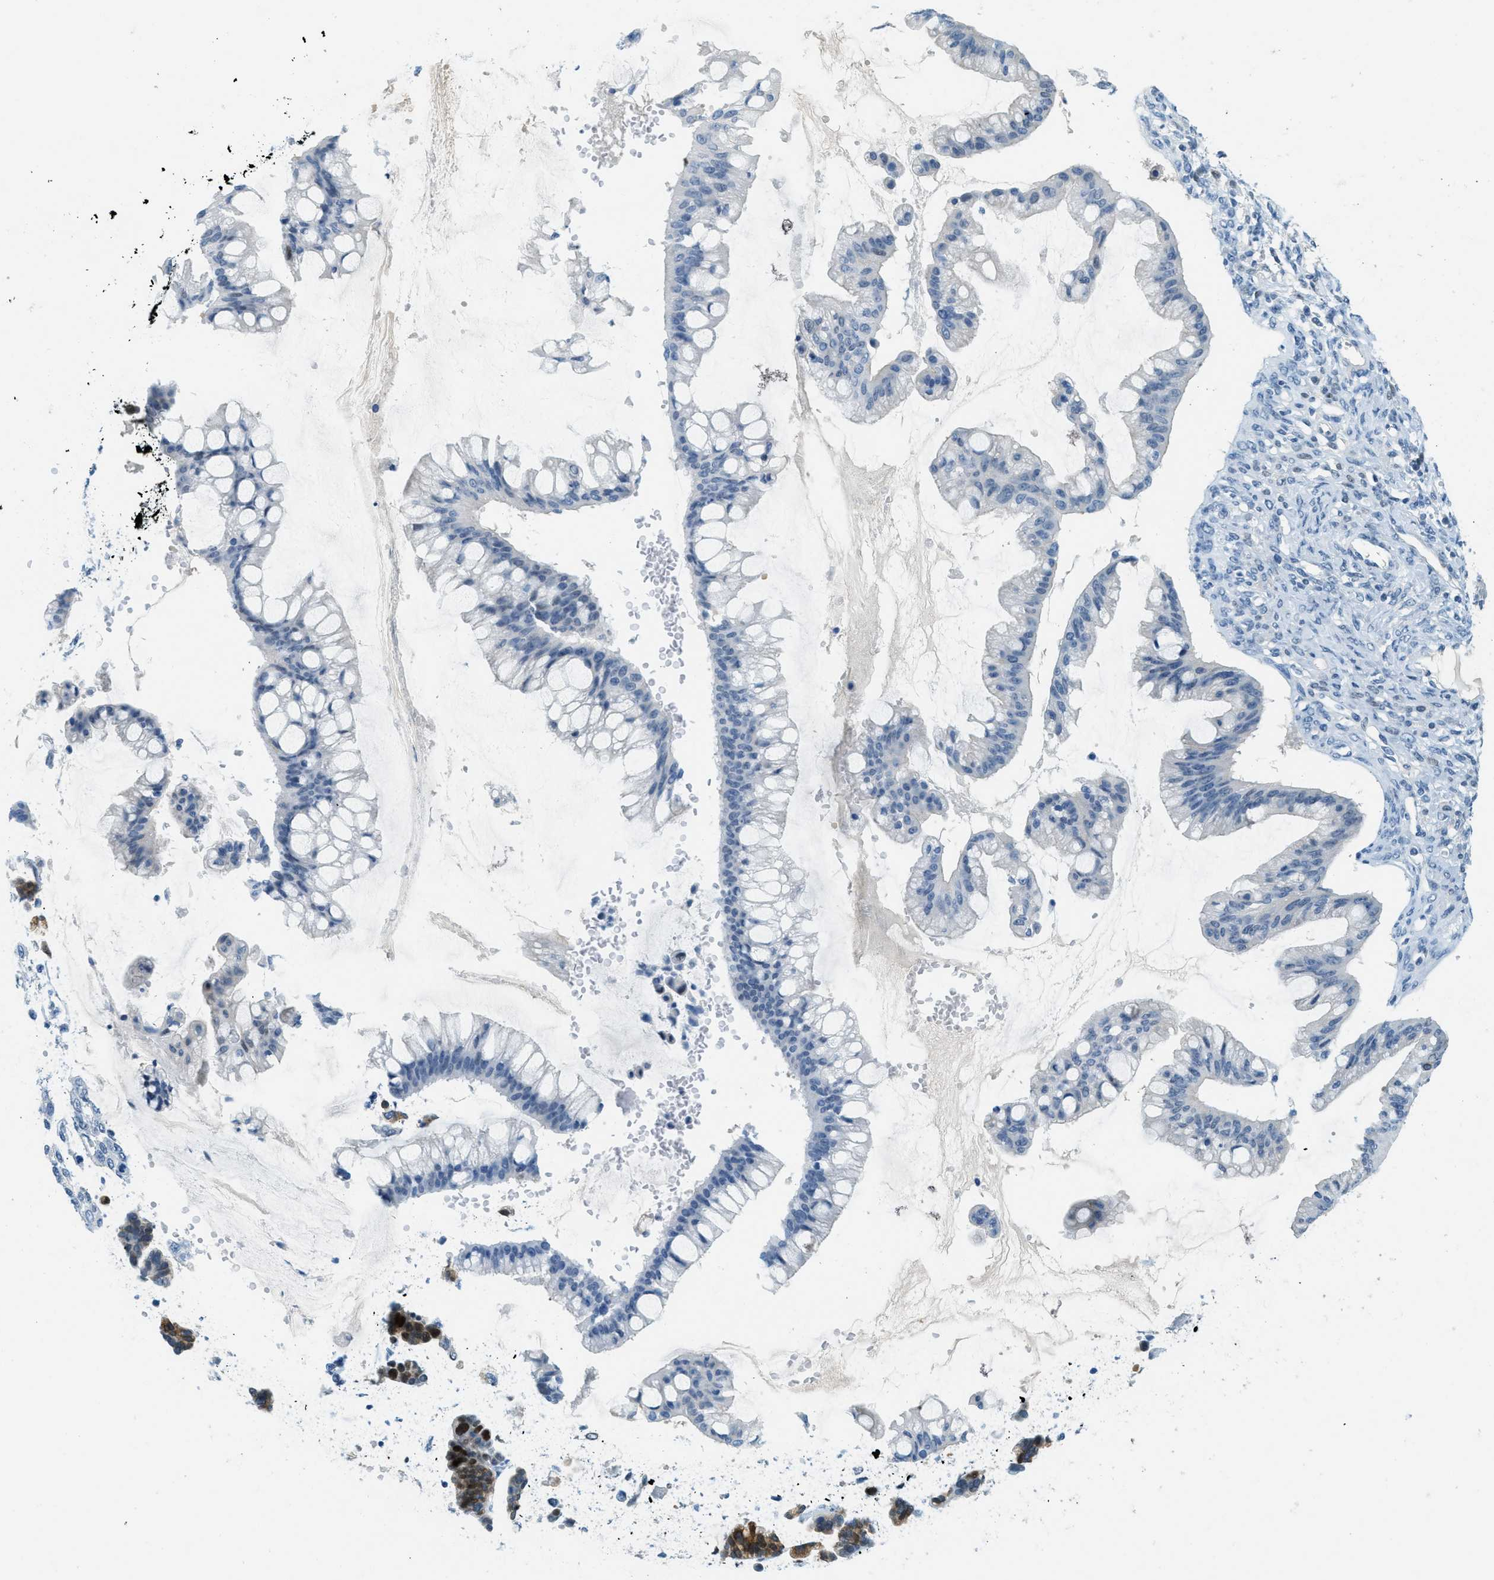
{"staining": {"intensity": "negative", "quantity": "none", "location": "none"}, "tissue": "ovarian cancer", "cell_type": "Tumor cells", "image_type": "cancer", "snomed": [{"axis": "morphology", "description": "Cystadenocarcinoma, mucinous, NOS"}, {"axis": "topography", "description": "Ovary"}], "caption": "Tumor cells show no significant protein positivity in ovarian cancer. (Stains: DAB (3,3'-diaminobenzidine) immunohistochemistry (IHC) with hematoxylin counter stain, Microscopy: brightfield microscopy at high magnification).", "gene": "CYP4X1", "patient": {"sex": "female", "age": 73}}